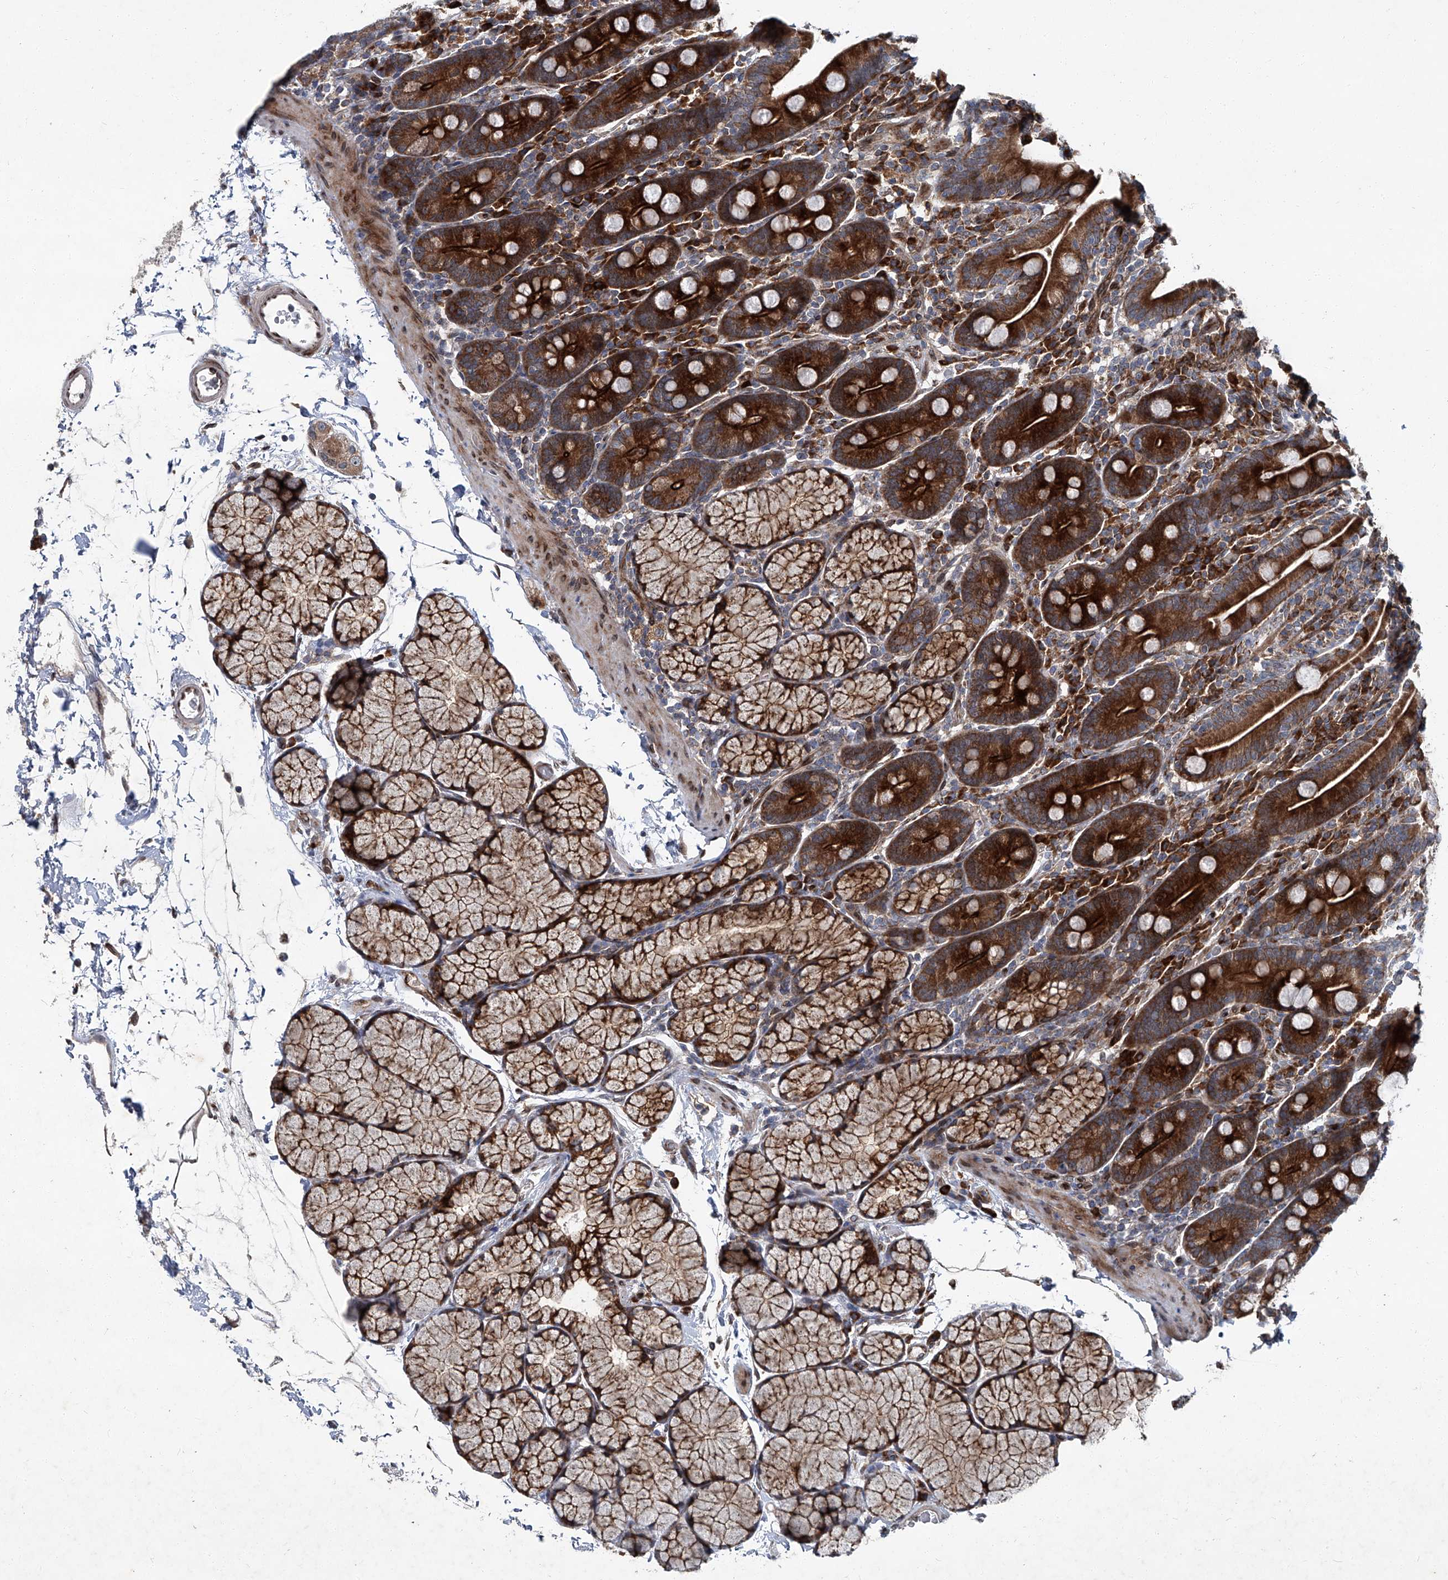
{"staining": {"intensity": "strong", "quantity": ">75%", "location": "cytoplasmic/membranous"}, "tissue": "duodenum", "cell_type": "Glandular cells", "image_type": "normal", "snomed": [{"axis": "morphology", "description": "Normal tissue, NOS"}, {"axis": "topography", "description": "Duodenum"}], "caption": "Unremarkable duodenum reveals strong cytoplasmic/membranous expression in approximately >75% of glandular cells, visualized by immunohistochemistry.", "gene": "GPR132", "patient": {"sex": "male", "age": 35}}